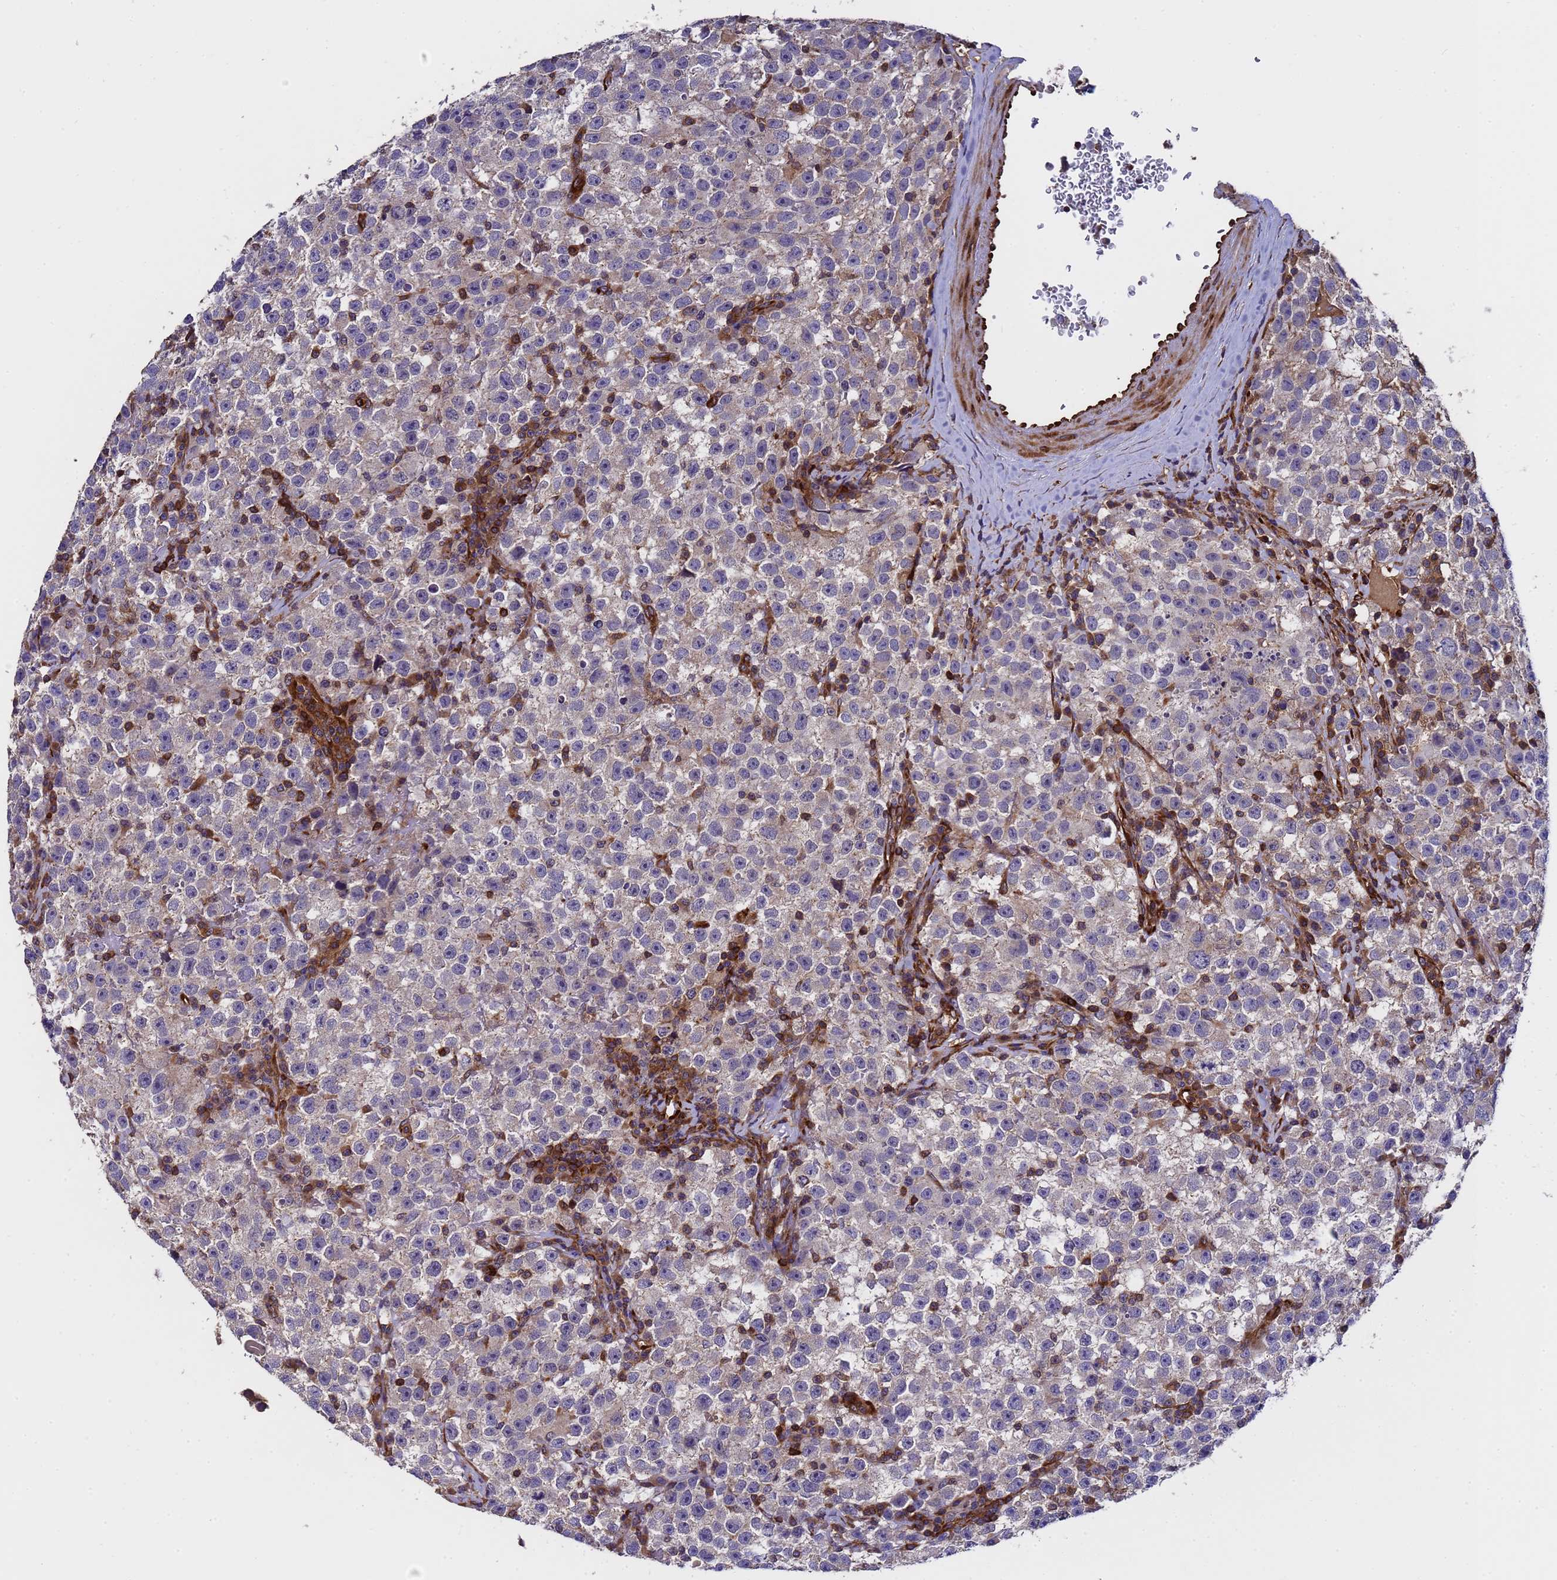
{"staining": {"intensity": "weak", "quantity": "<25%", "location": "cytoplasmic/membranous"}, "tissue": "testis cancer", "cell_type": "Tumor cells", "image_type": "cancer", "snomed": [{"axis": "morphology", "description": "Seminoma, NOS"}, {"axis": "topography", "description": "Testis"}], "caption": "Image shows no protein positivity in tumor cells of seminoma (testis) tissue.", "gene": "MOCS1", "patient": {"sex": "male", "age": 22}}